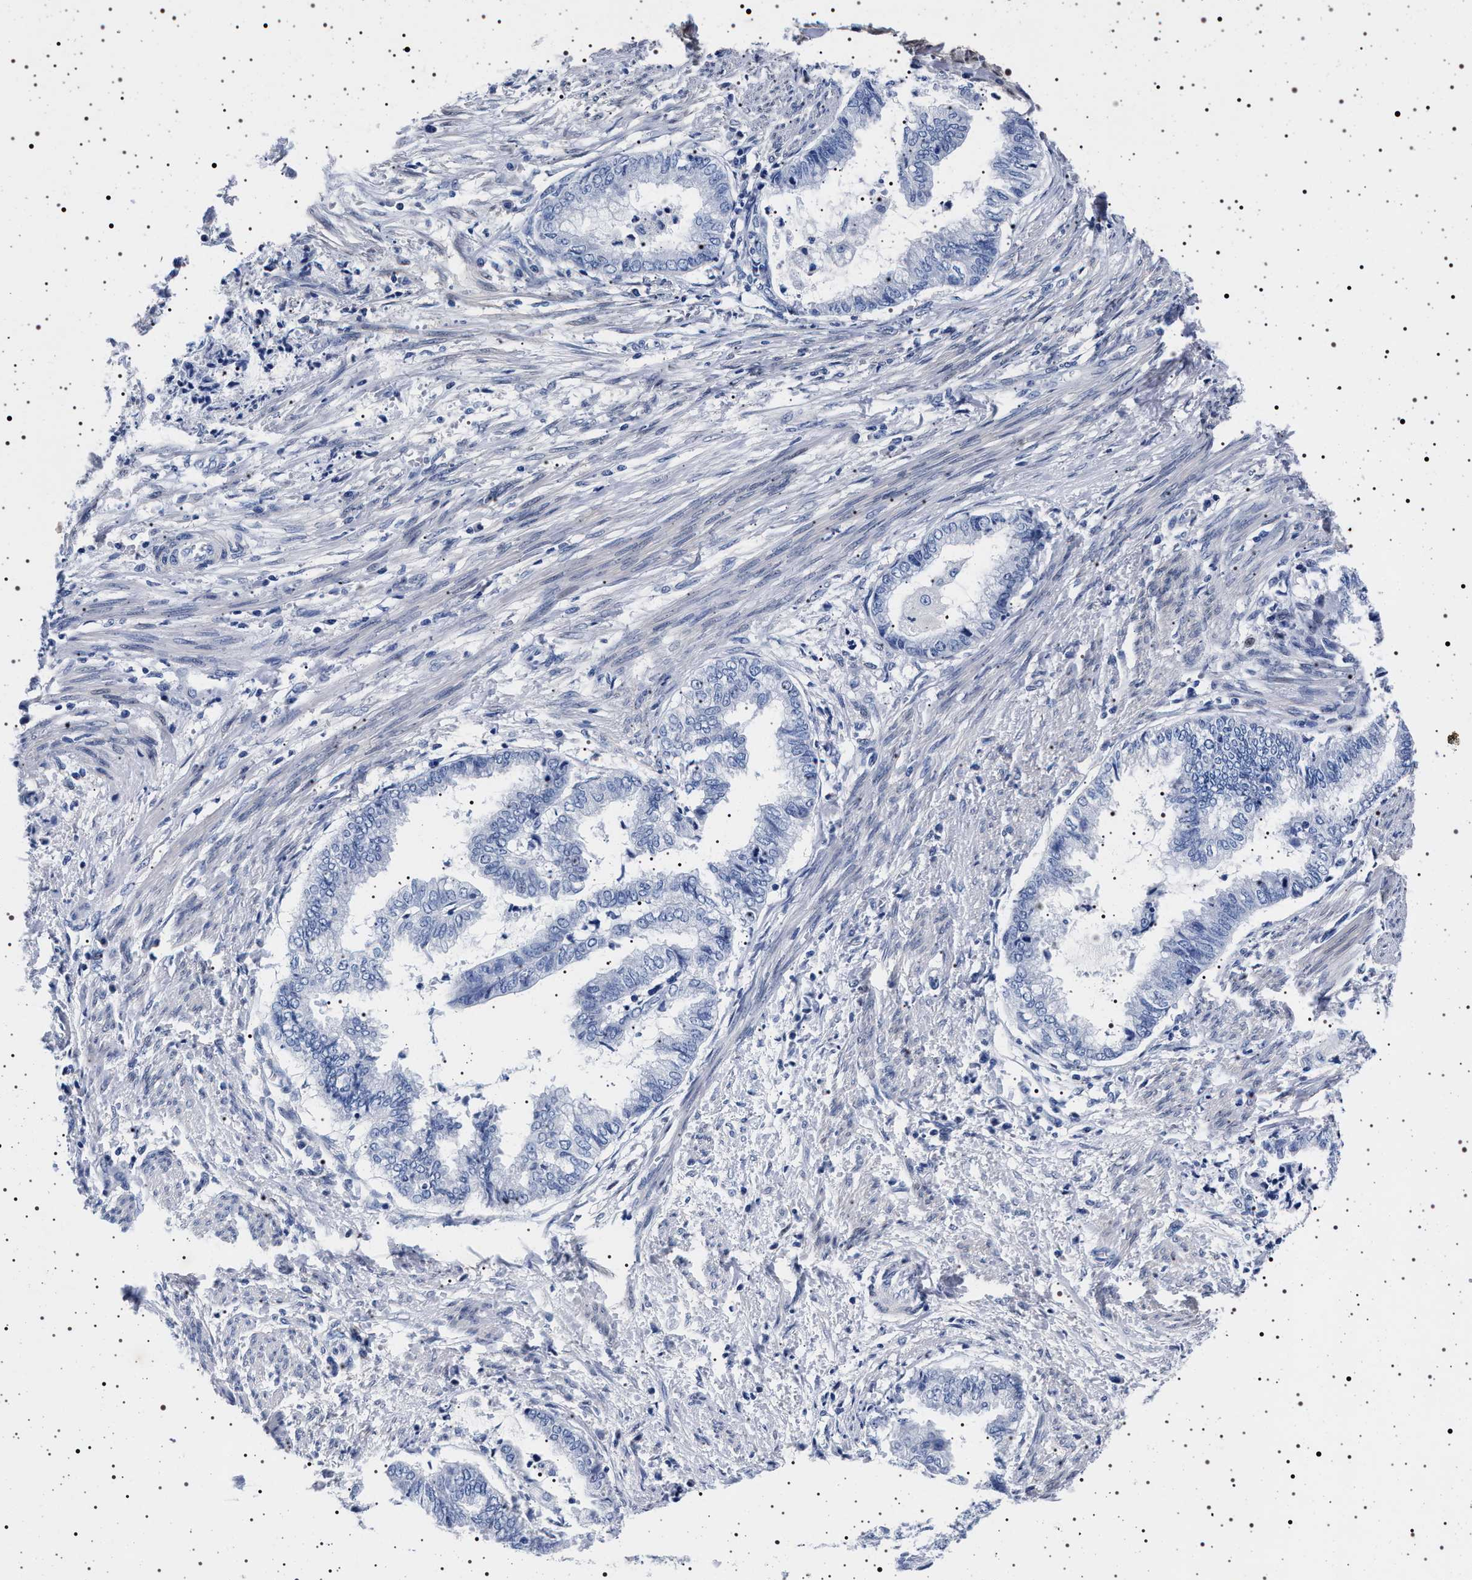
{"staining": {"intensity": "negative", "quantity": "none", "location": "none"}, "tissue": "endometrial cancer", "cell_type": "Tumor cells", "image_type": "cancer", "snomed": [{"axis": "morphology", "description": "Necrosis, NOS"}, {"axis": "morphology", "description": "Adenocarcinoma, NOS"}, {"axis": "topography", "description": "Endometrium"}], "caption": "Protein analysis of endometrial adenocarcinoma reveals no significant expression in tumor cells.", "gene": "MAPK10", "patient": {"sex": "female", "age": 79}}